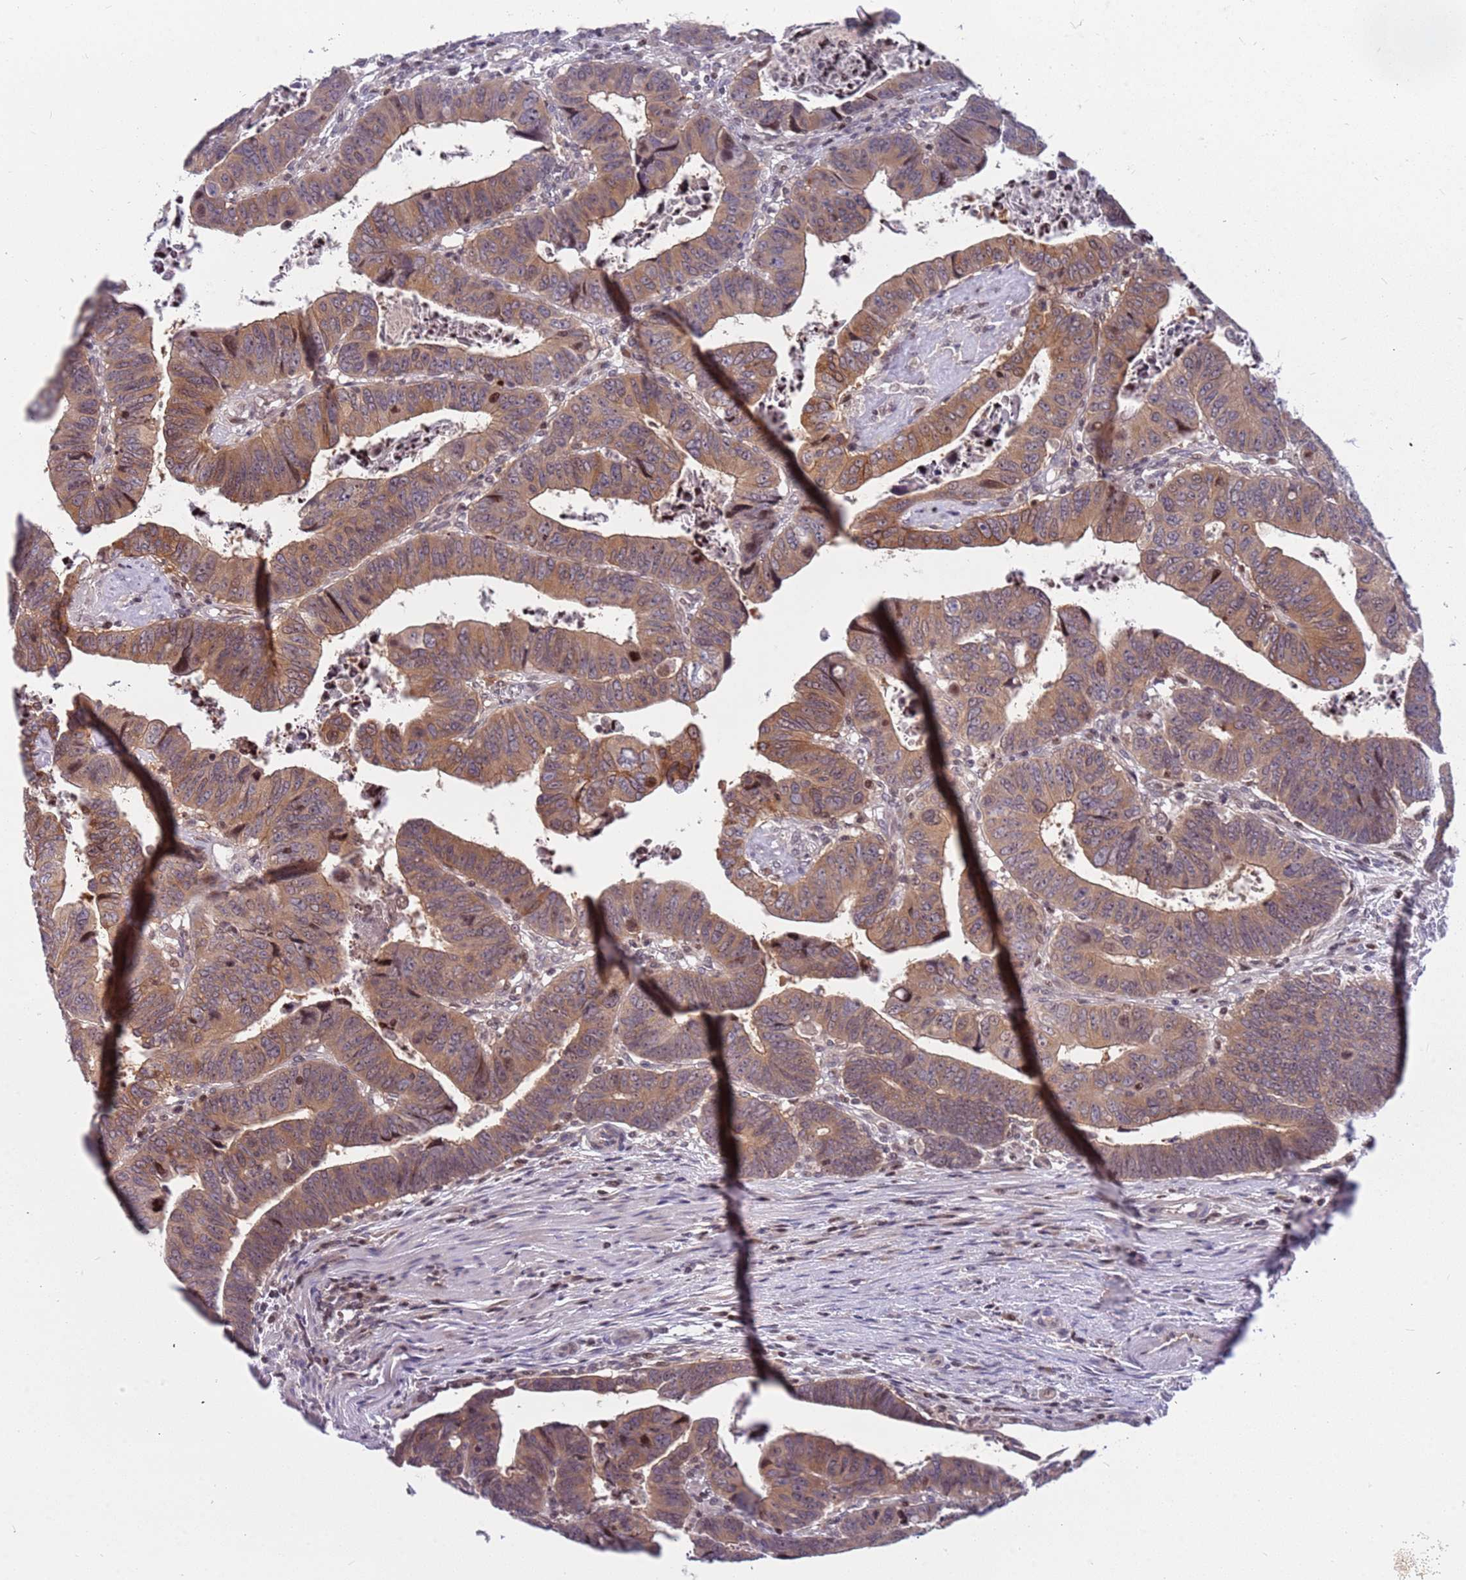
{"staining": {"intensity": "moderate", "quantity": ">75%", "location": "cytoplasmic/membranous"}, "tissue": "colorectal cancer", "cell_type": "Tumor cells", "image_type": "cancer", "snomed": [{"axis": "morphology", "description": "Normal tissue, NOS"}, {"axis": "morphology", "description": "Adenocarcinoma, NOS"}, {"axis": "topography", "description": "Rectum"}], "caption": "Brown immunohistochemical staining in human colorectal cancer (adenocarcinoma) reveals moderate cytoplasmic/membranous expression in about >75% of tumor cells. (Brightfield microscopy of DAB IHC at high magnification).", "gene": "ARHGEF5", "patient": {"sex": "female", "age": 65}}